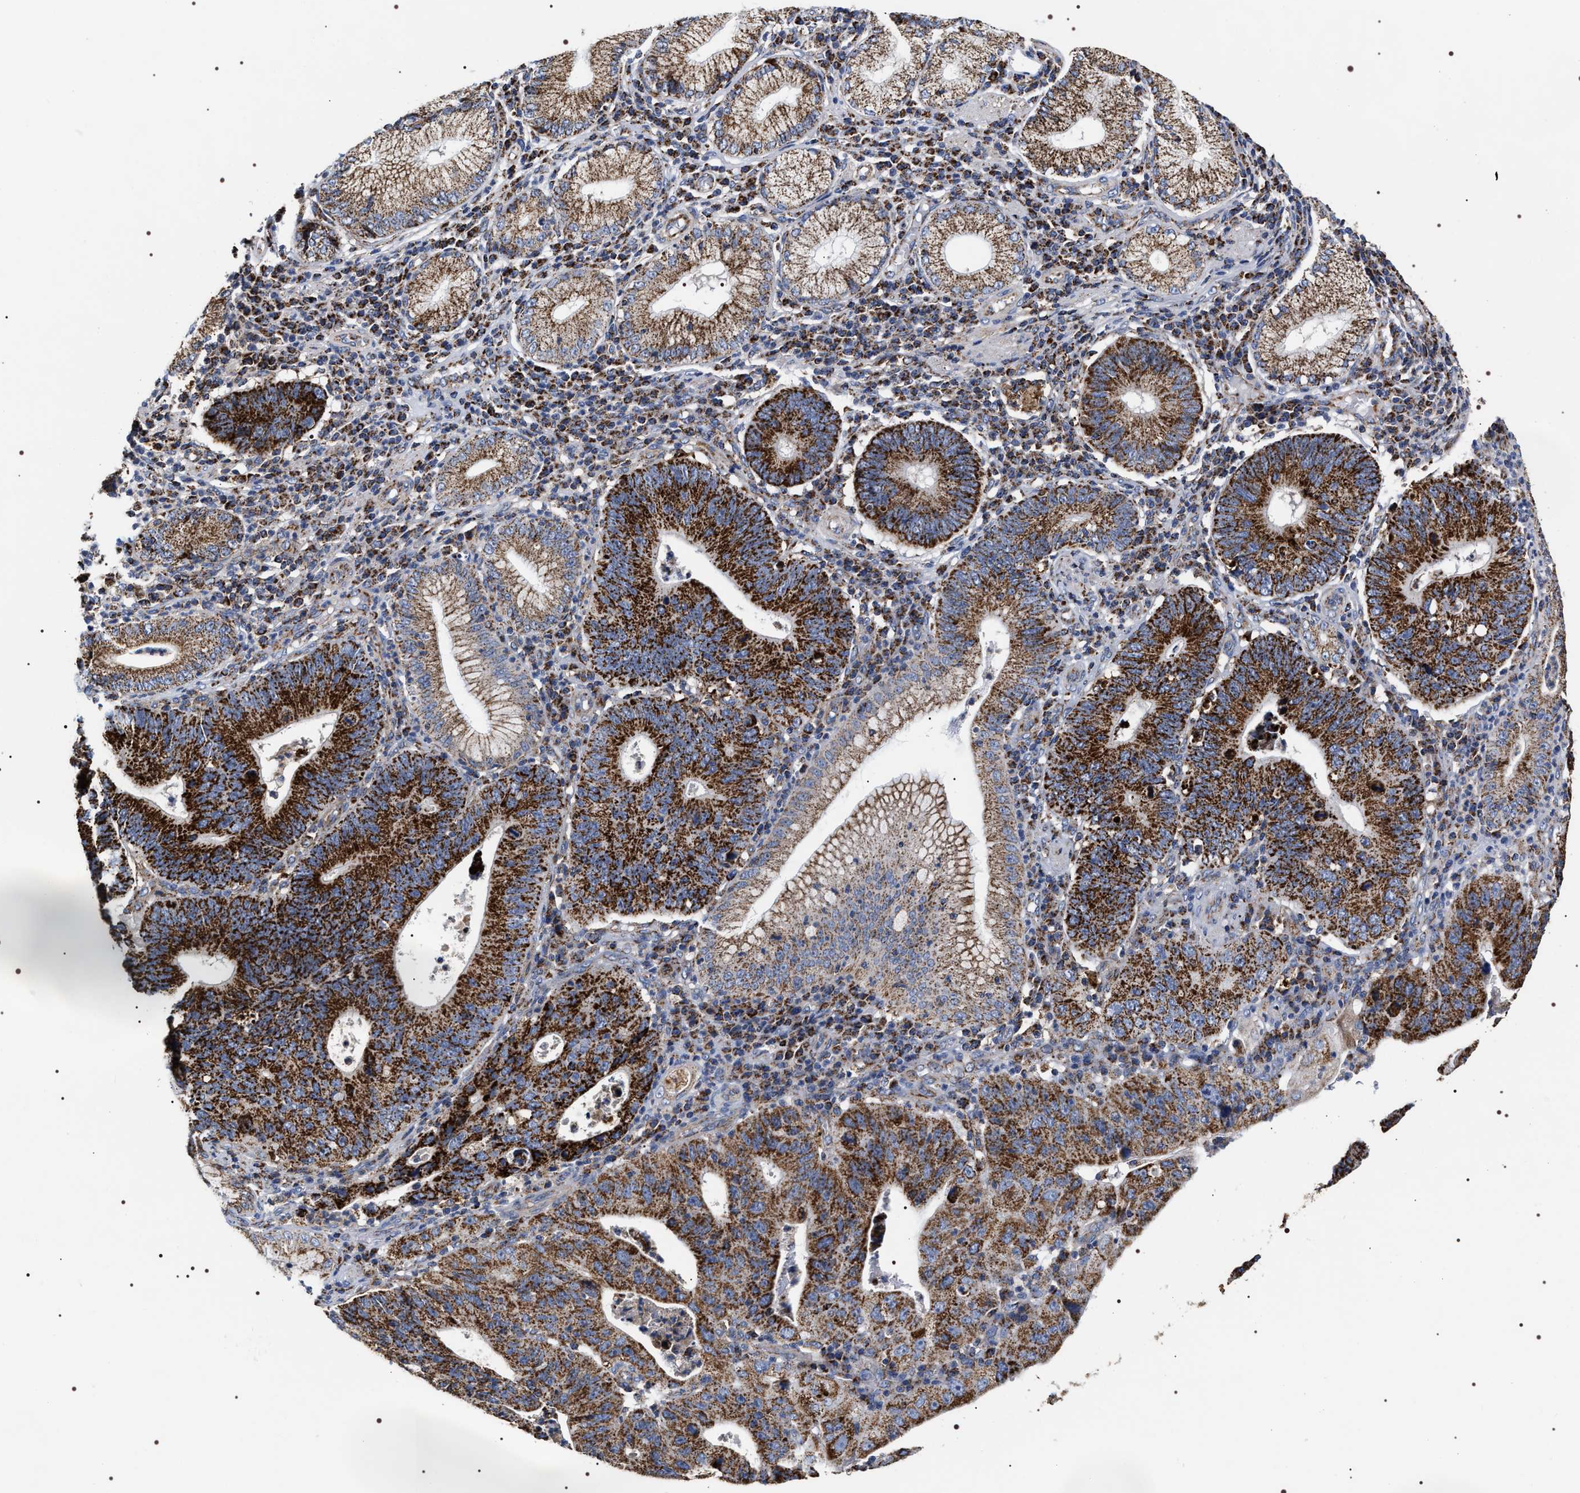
{"staining": {"intensity": "strong", "quantity": ">75%", "location": "cytoplasmic/membranous"}, "tissue": "stomach cancer", "cell_type": "Tumor cells", "image_type": "cancer", "snomed": [{"axis": "morphology", "description": "Adenocarcinoma, NOS"}, {"axis": "topography", "description": "Stomach"}], "caption": "Protein expression analysis of human stomach cancer (adenocarcinoma) reveals strong cytoplasmic/membranous expression in about >75% of tumor cells.", "gene": "COG5", "patient": {"sex": "male", "age": 59}}